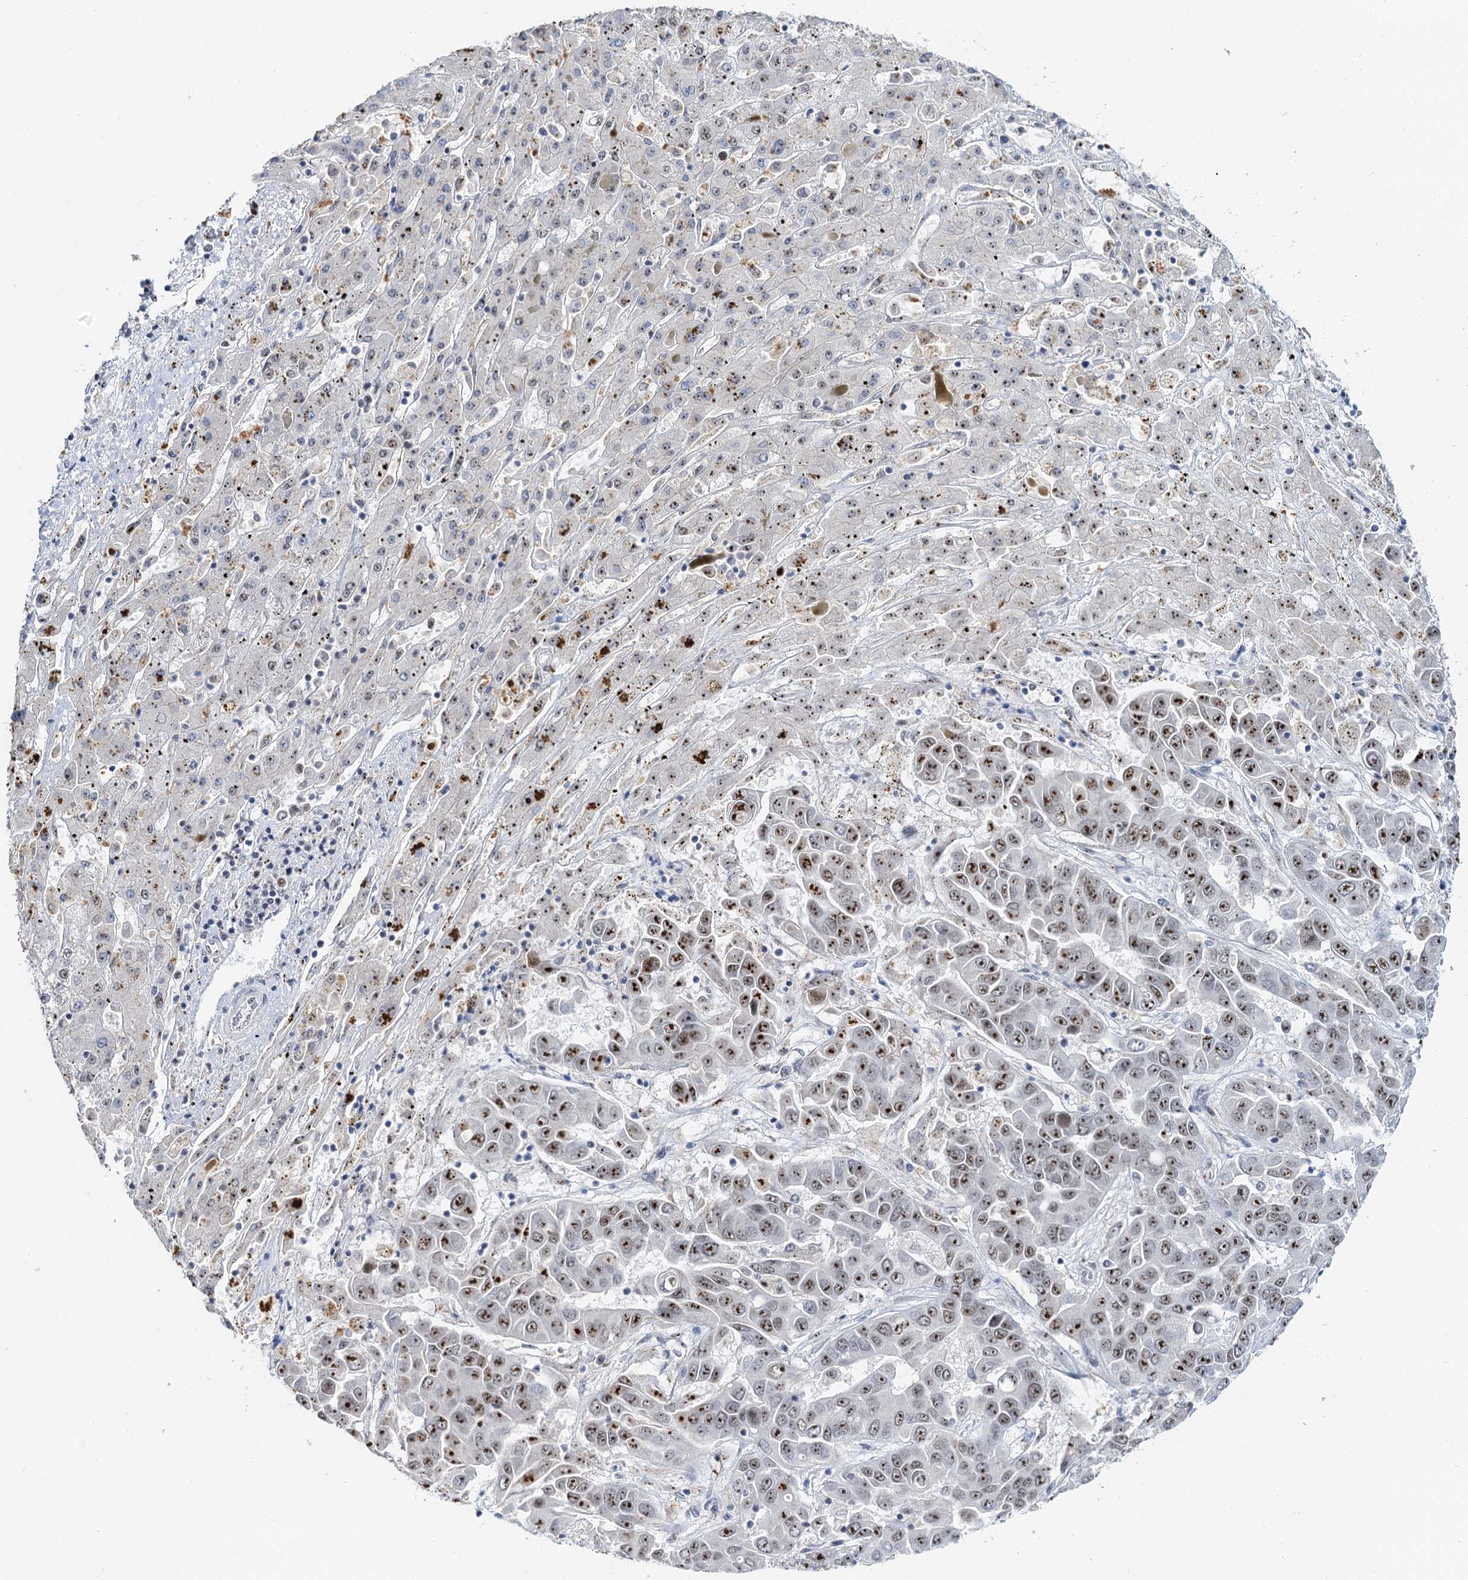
{"staining": {"intensity": "moderate", "quantity": ">75%", "location": "nuclear"}, "tissue": "liver cancer", "cell_type": "Tumor cells", "image_type": "cancer", "snomed": [{"axis": "morphology", "description": "Cholangiocarcinoma"}, {"axis": "topography", "description": "Liver"}], "caption": "Protein staining demonstrates moderate nuclear expression in approximately >75% of tumor cells in liver cholangiocarcinoma.", "gene": "NOP2", "patient": {"sex": "female", "age": 52}}